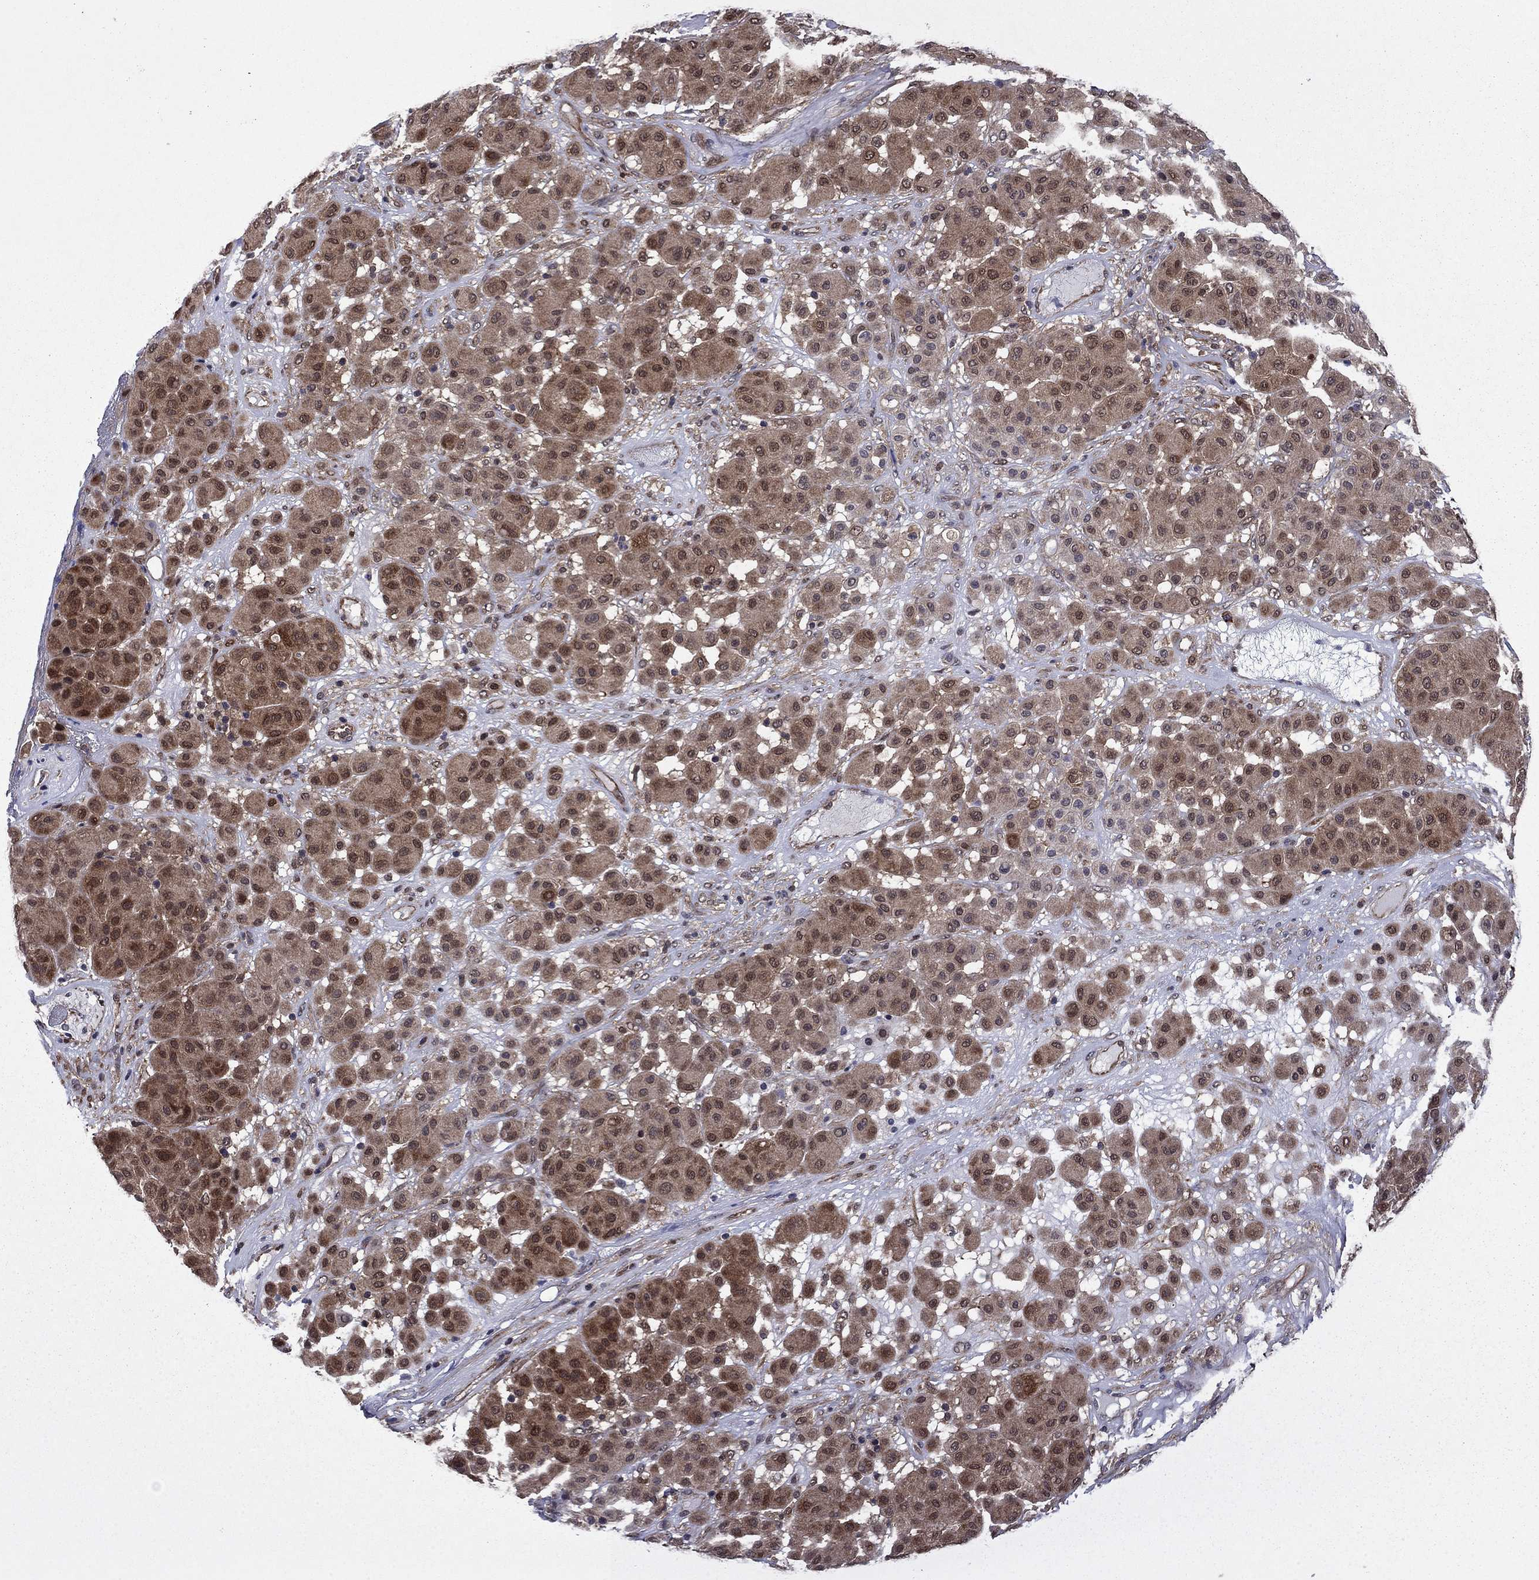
{"staining": {"intensity": "moderate", "quantity": "25%-75%", "location": "cytoplasmic/membranous,nuclear"}, "tissue": "melanoma", "cell_type": "Tumor cells", "image_type": "cancer", "snomed": [{"axis": "morphology", "description": "Malignant melanoma, Metastatic site"}, {"axis": "topography", "description": "Smooth muscle"}], "caption": "IHC staining of melanoma, which demonstrates medium levels of moderate cytoplasmic/membranous and nuclear expression in about 25%-75% of tumor cells indicating moderate cytoplasmic/membranous and nuclear protein staining. The staining was performed using DAB (brown) for protein detection and nuclei were counterstained in hematoxylin (blue).", "gene": "TPMT", "patient": {"sex": "male", "age": 41}}